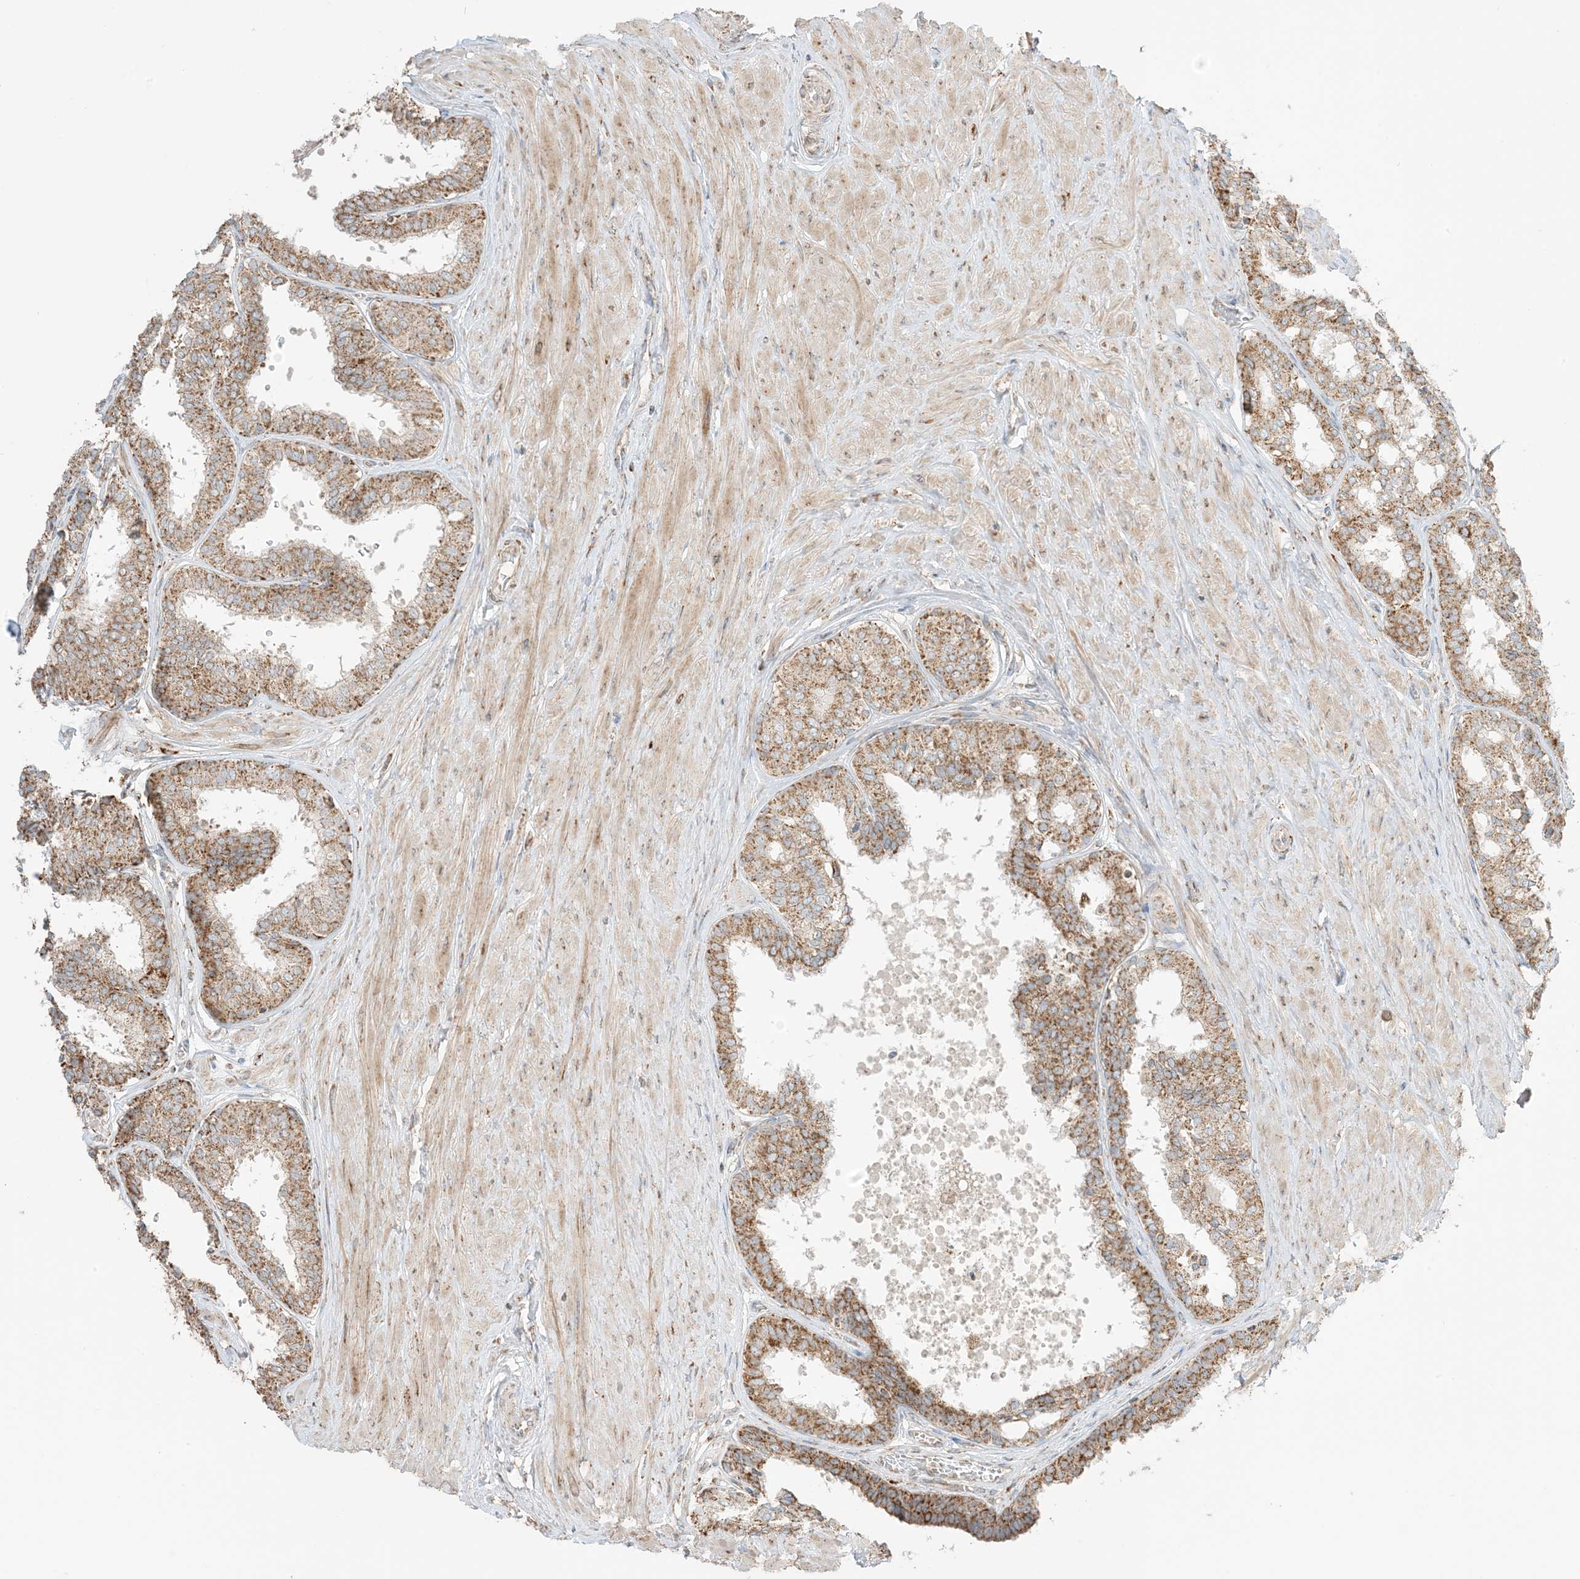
{"staining": {"intensity": "strong", "quantity": ">75%", "location": "cytoplasmic/membranous"}, "tissue": "prostate", "cell_type": "Glandular cells", "image_type": "normal", "snomed": [{"axis": "morphology", "description": "Normal tissue, NOS"}, {"axis": "topography", "description": "Prostate"}], "caption": "Protein staining of normal prostate displays strong cytoplasmic/membranous positivity in about >75% of glandular cells. (Stains: DAB in brown, nuclei in blue, Microscopy: brightfield microscopy at high magnification).", "gene": "N4BP3", "patient": {"sex": "male", "age": 48}}